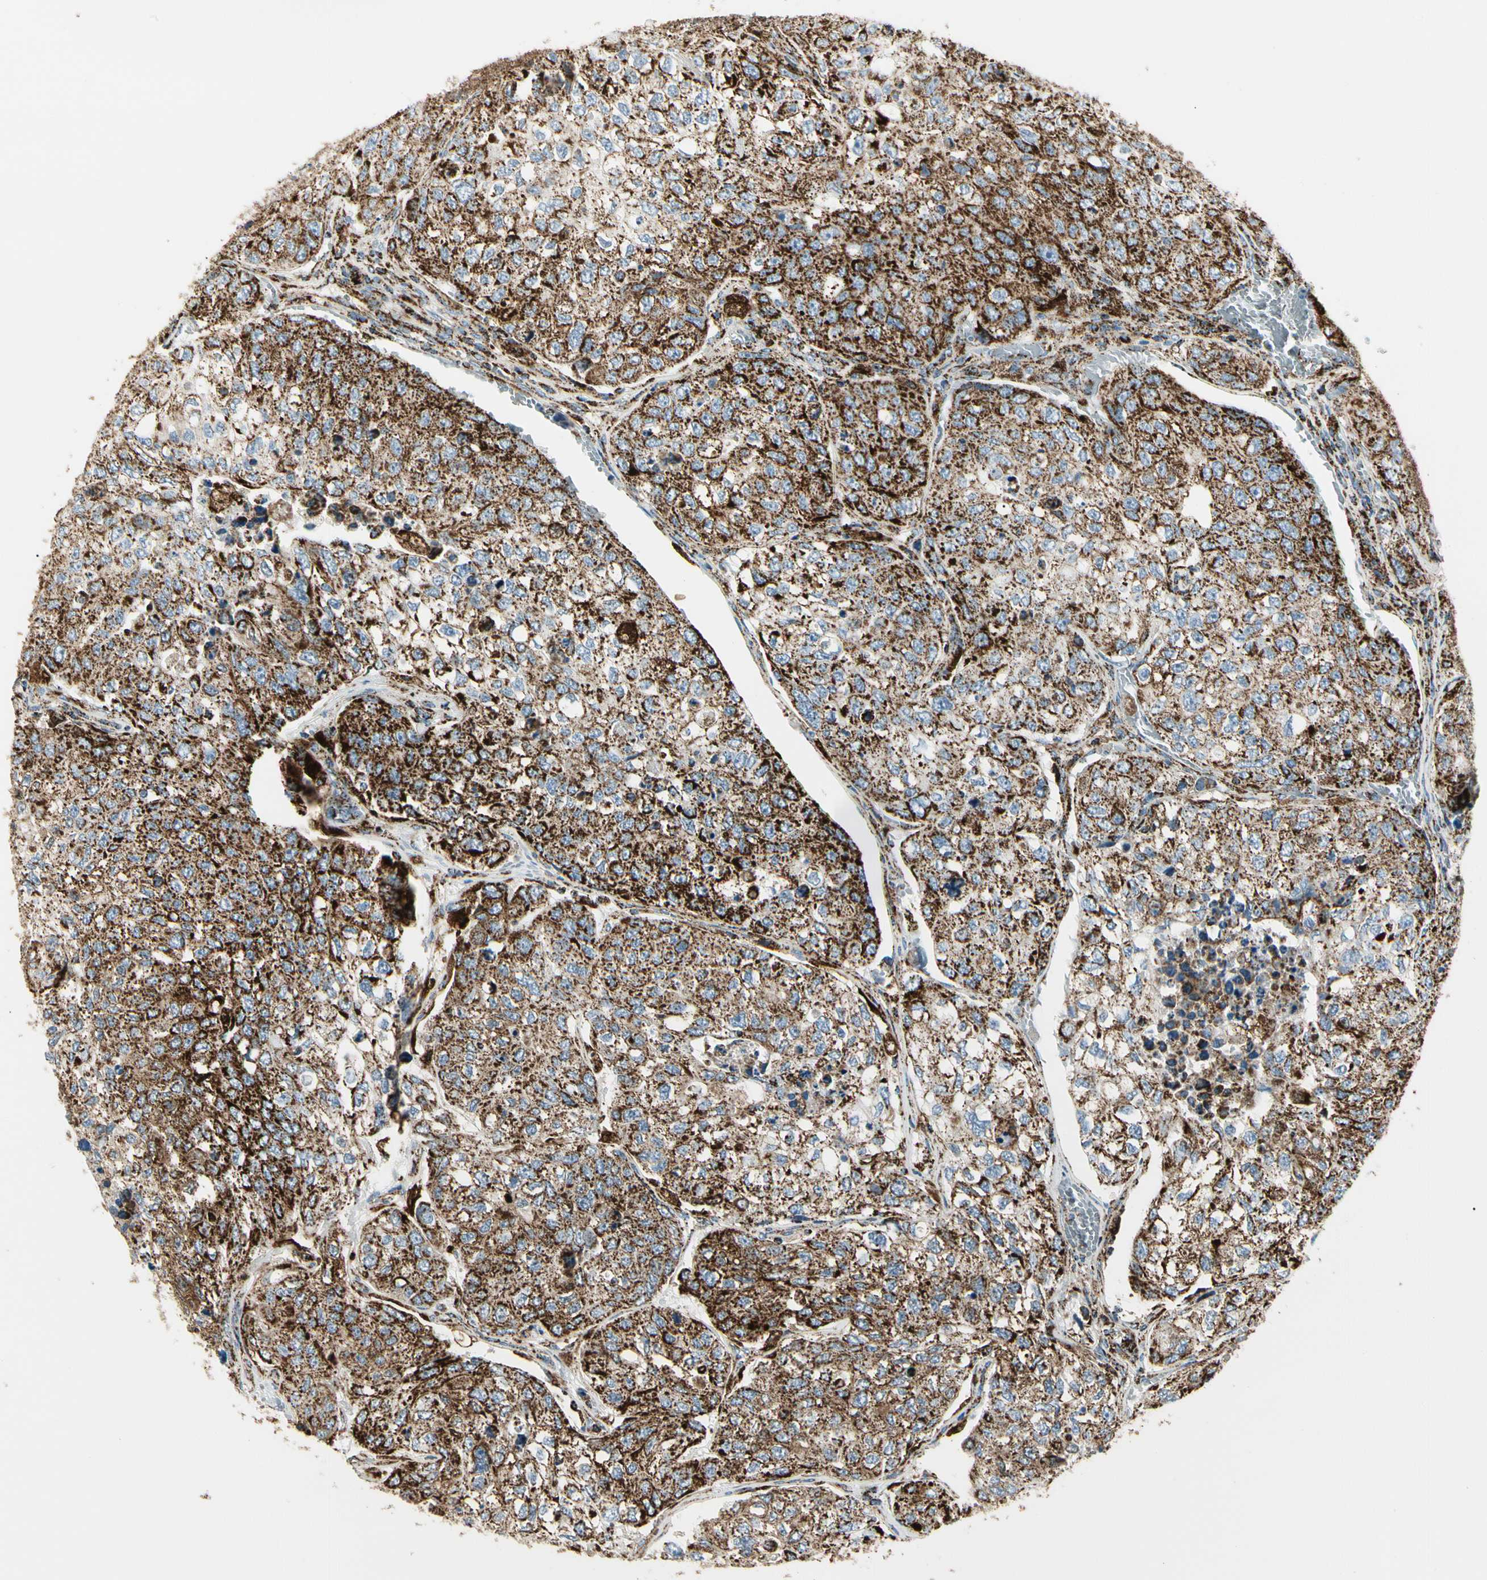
{"staining": {"intensity": "strong", "quantity": ">75%", "location": "cytoplasmic/membranous"}, "tissue": "urothelial cancer", "cell_type": "Tumor cells", "image_type": "cancer", "snomed": [{"axis": "morphology", "description": "Urothelial carcinoma, High grade"}, {"axis": "topography", "description": "Lymph node"}, {"axis": "topography", "description": "Urinary bladder"}], "caption": "Brown immunohistochemical staining in urothelial carcinoma (high-grade) demonstrates strong cytoplasmic/membranous expression in about >75% of tumor cells.", "gene": "ME2", "patient": {"sex": "male", "age": 51}}